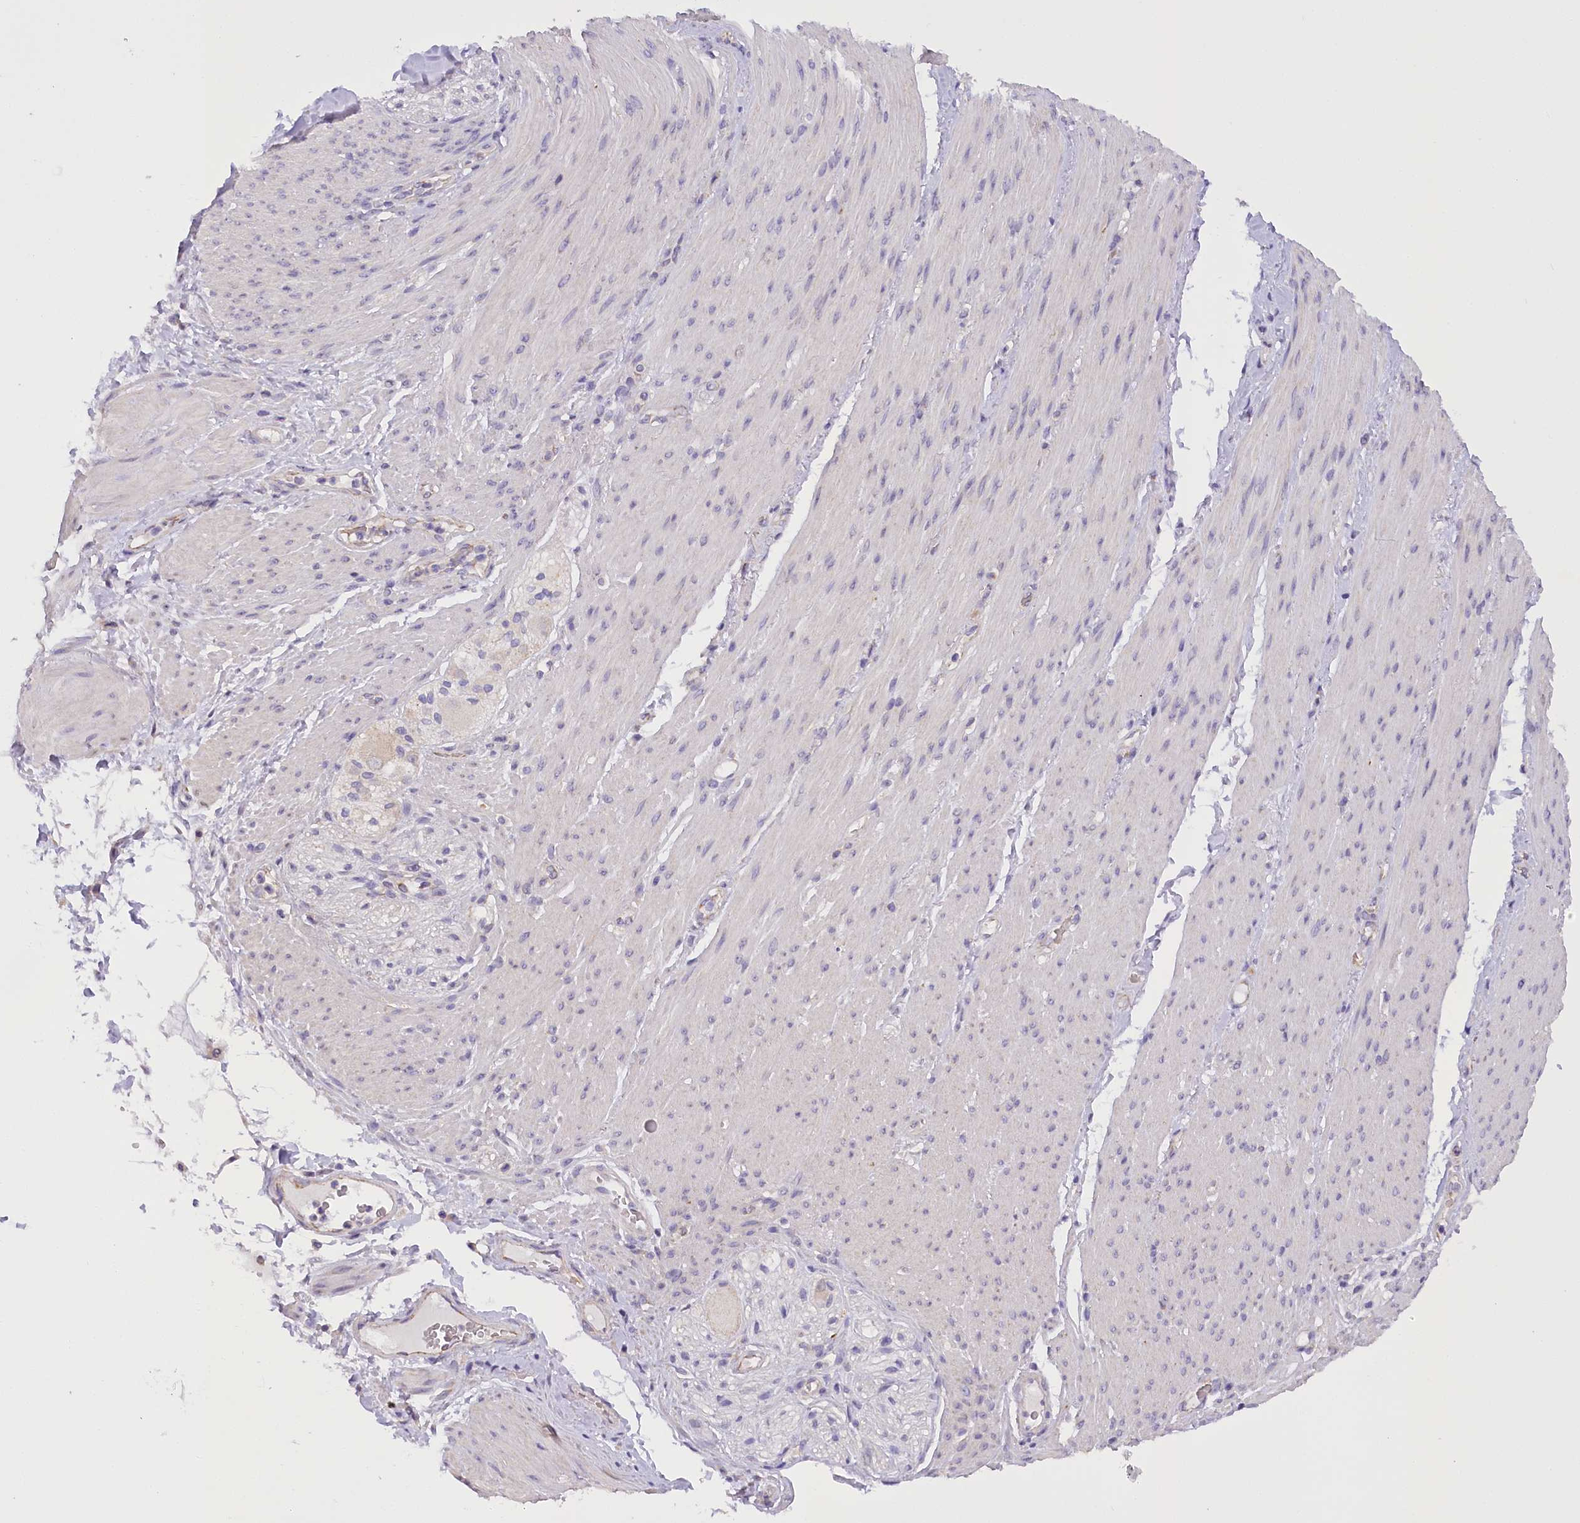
{"staining": {"intensity": "weak", "quantity": "25%-75%", "location": "cytoplasmic/membranous"}, "tissue": "adipose tissue", "cell_type": "Adipocytes", "image_type": "normal", "snomed": [{"axis": "morphology", "description": "Normal tissue, NOS"}, {"axis": "topography", "description": "Colon"}, {"axis": "topography", "description": "Peripheral nerve tissue"}], "caption": "Human adipose tissue stained for a protein (brown) shows weak cytoplasmic/membranous positive staining in approximately 25%-75% of adipocytes.", "gene": "DCUN1D1", "patient": {"sex": "female", "age": 61}}